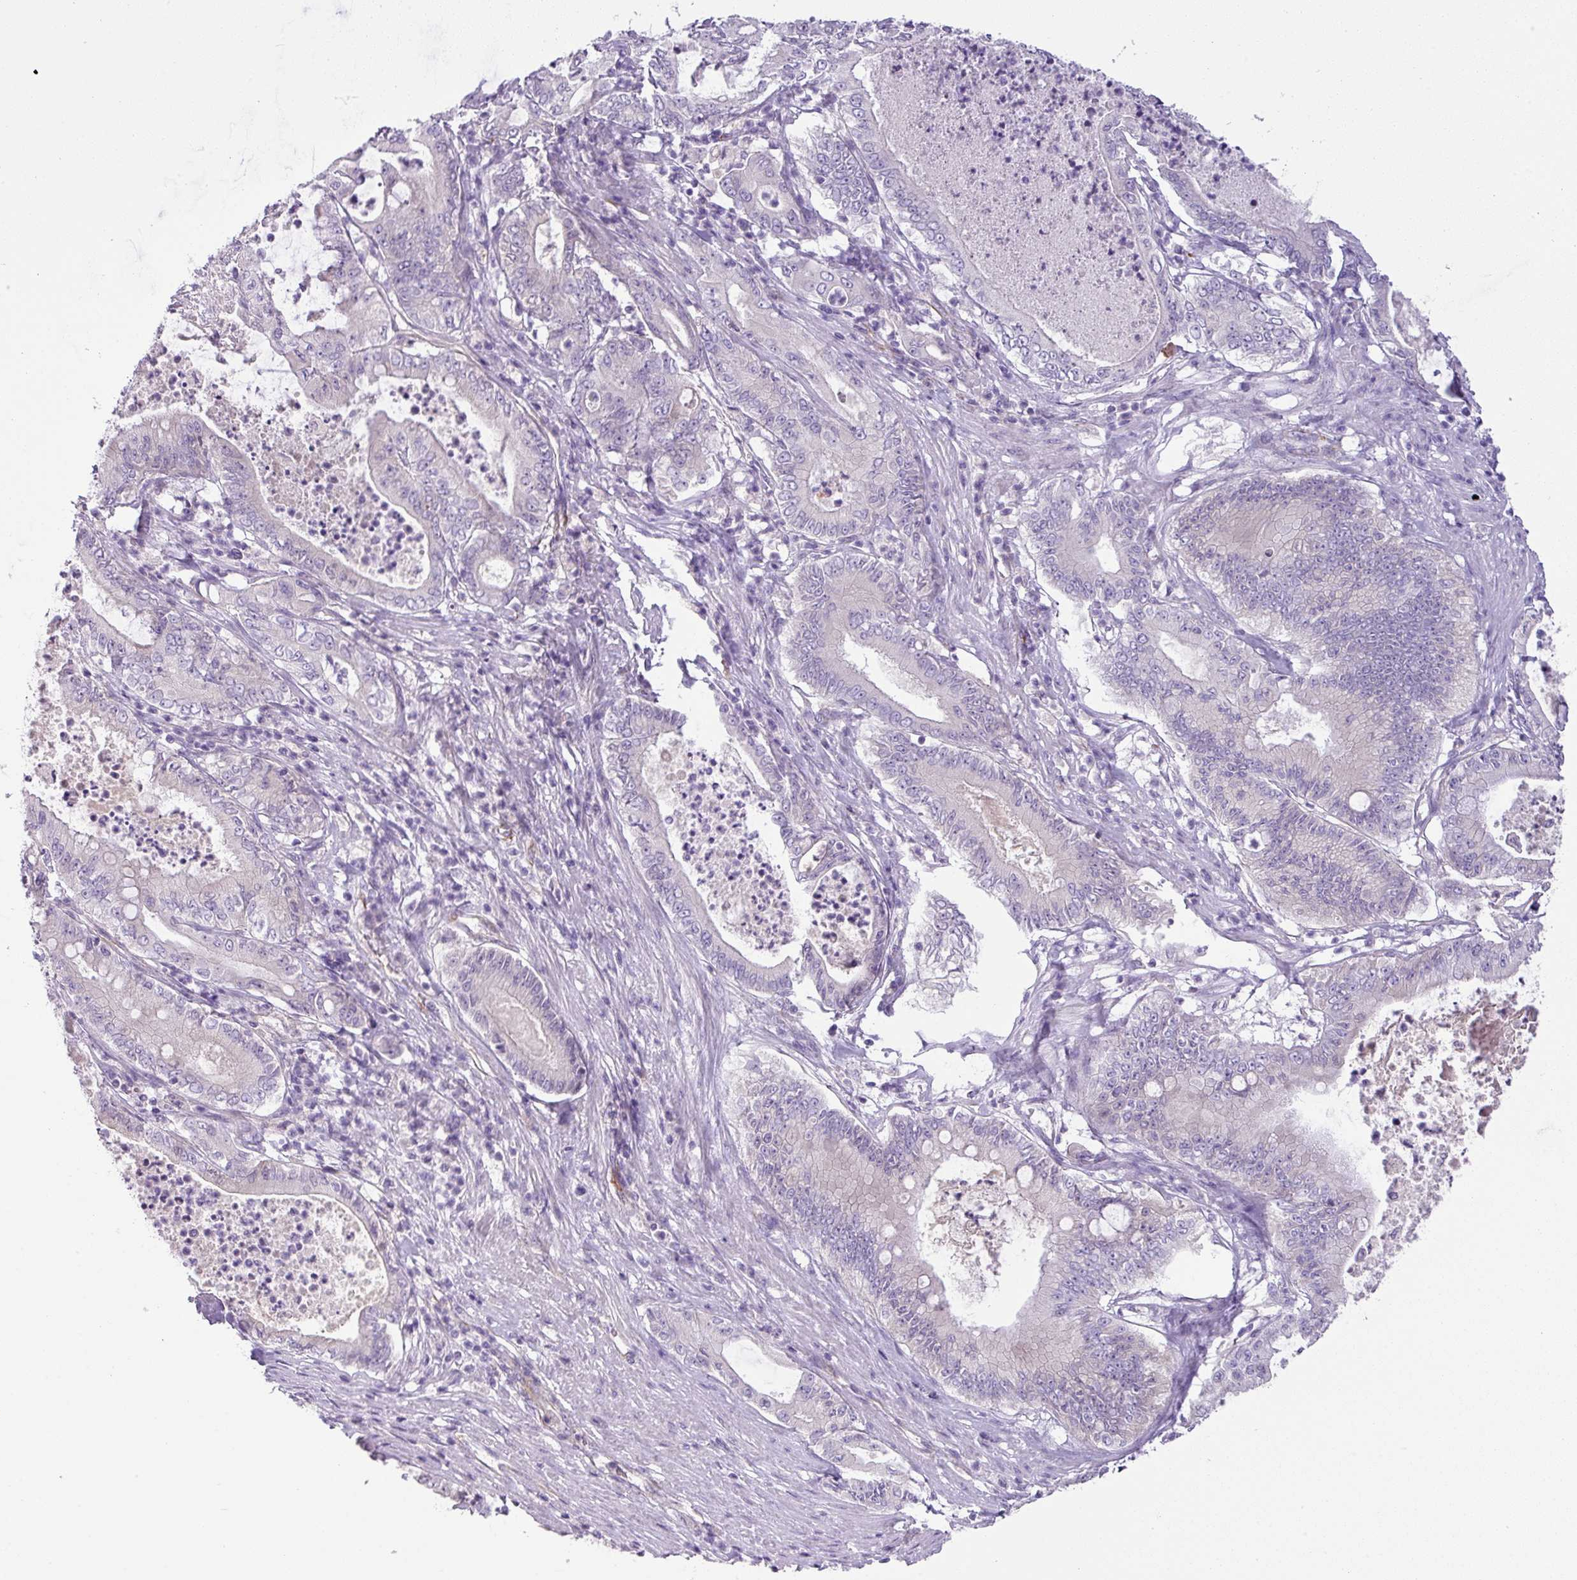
{"staining": {"intensity": "negative", "quantity": "none", "location": "none"}, "tissue": "pancreatic cancer", "cell_type": "Tumor cells", "image_type": "cancer", "snomed": [{"axis": "morphology", "description": "Adenocarcinoma, NOS"}, {"axis": "topography", "description": "Pancreas"}], "caption": "This is an immunohistochemistry micrograph of human pancreatic adenocarcinoma. There is no positivity in tumor cells.", "gene": "ENSG00000273748", "patient": {"sex": "male", "age": 71}}